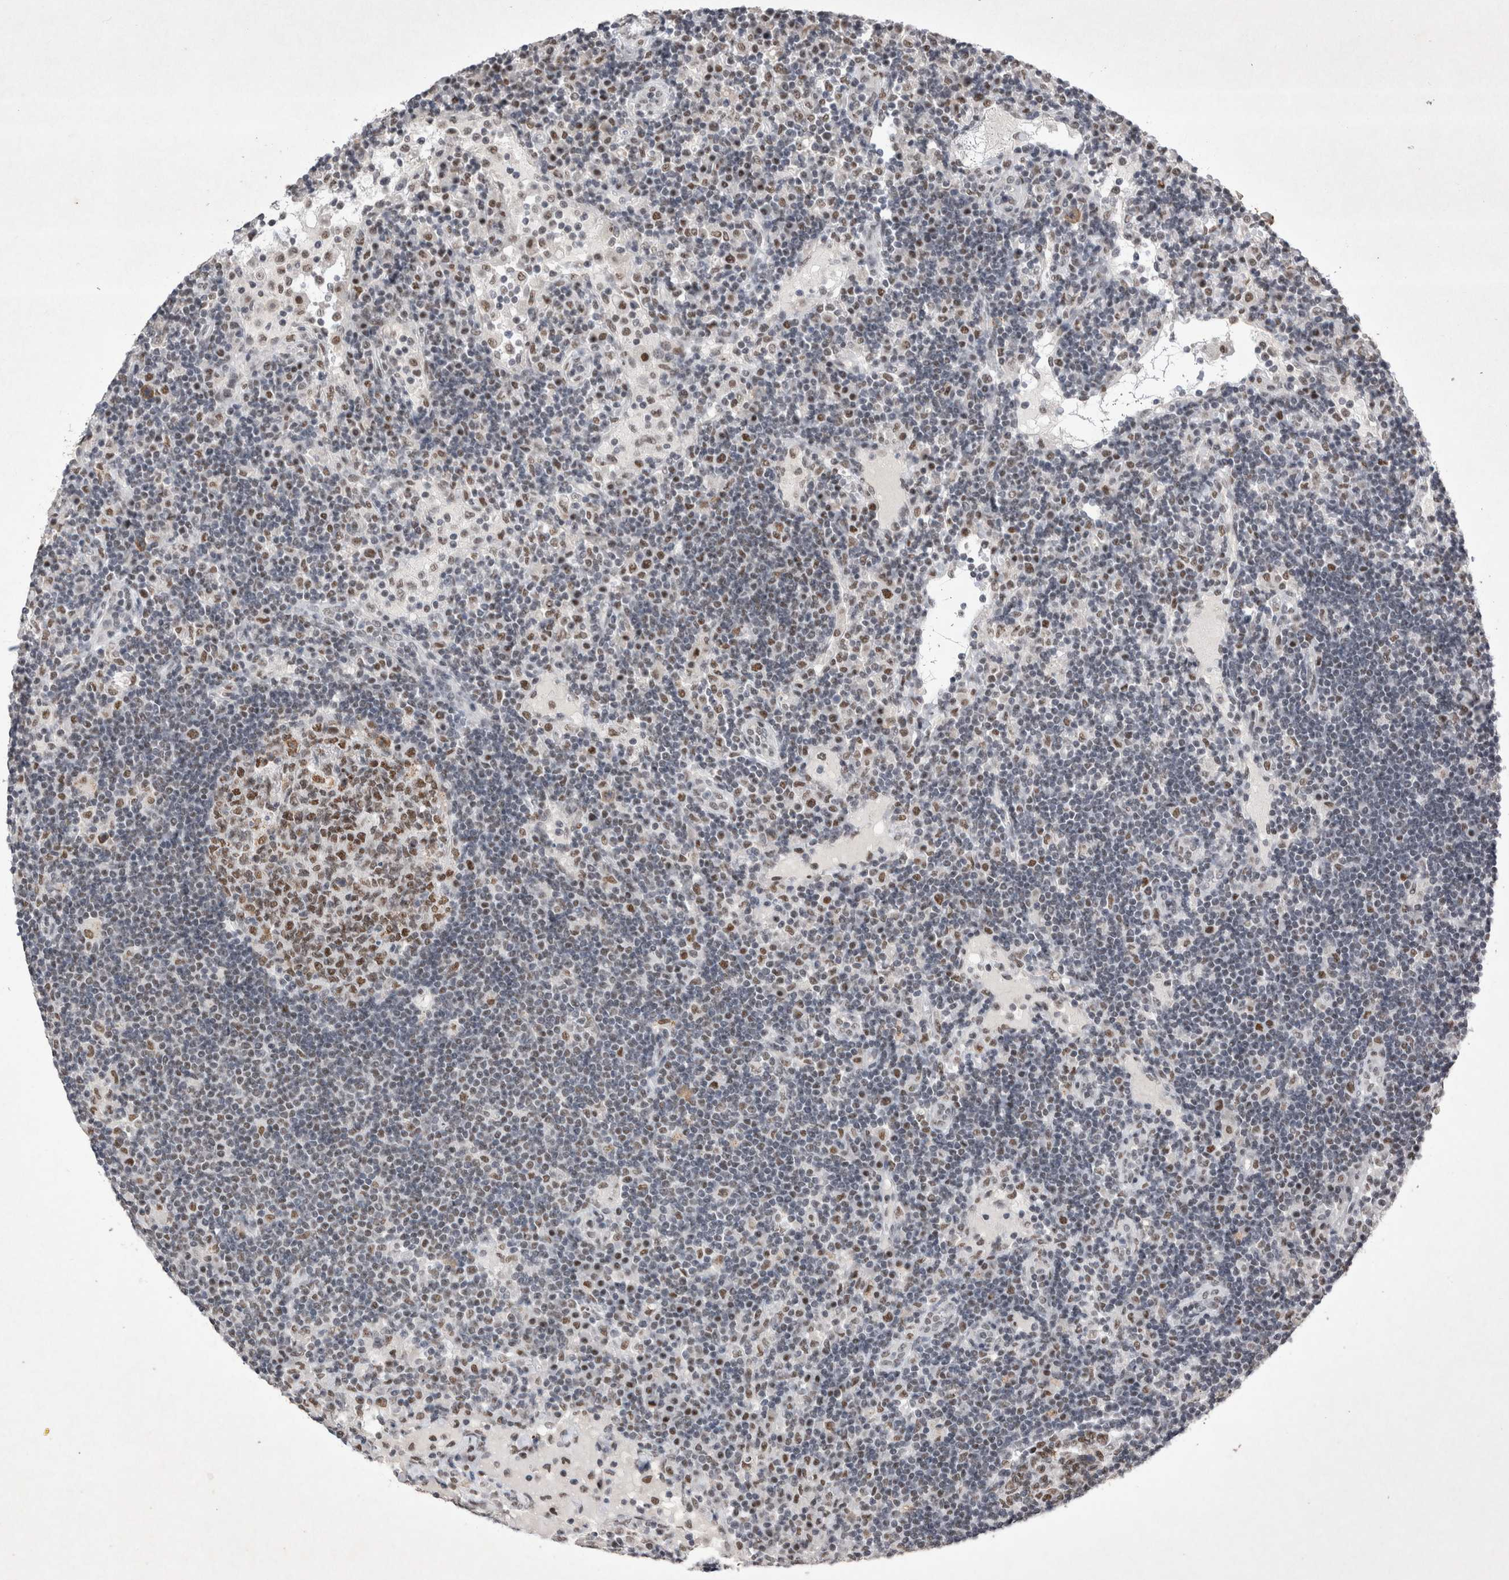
{"staining": {"intensity": "moderate", "quantity": ">75%", "location": "nuclear"}, "tissue": "lymph node", "cell_type": "Germinal center cells", "image_type": "normal", "snomed": [{"axis": "morphology", "description": "Normal tissue, NOS"}, {"axis": "topography", "description": "Lymph node"}], "caption": "Germinal center cells reveal moderate nuclear positivity in approximately >75% of cells in normal lymph node.", "gene": "RBM6", "patient": {"sex": "female", "age": 53}}